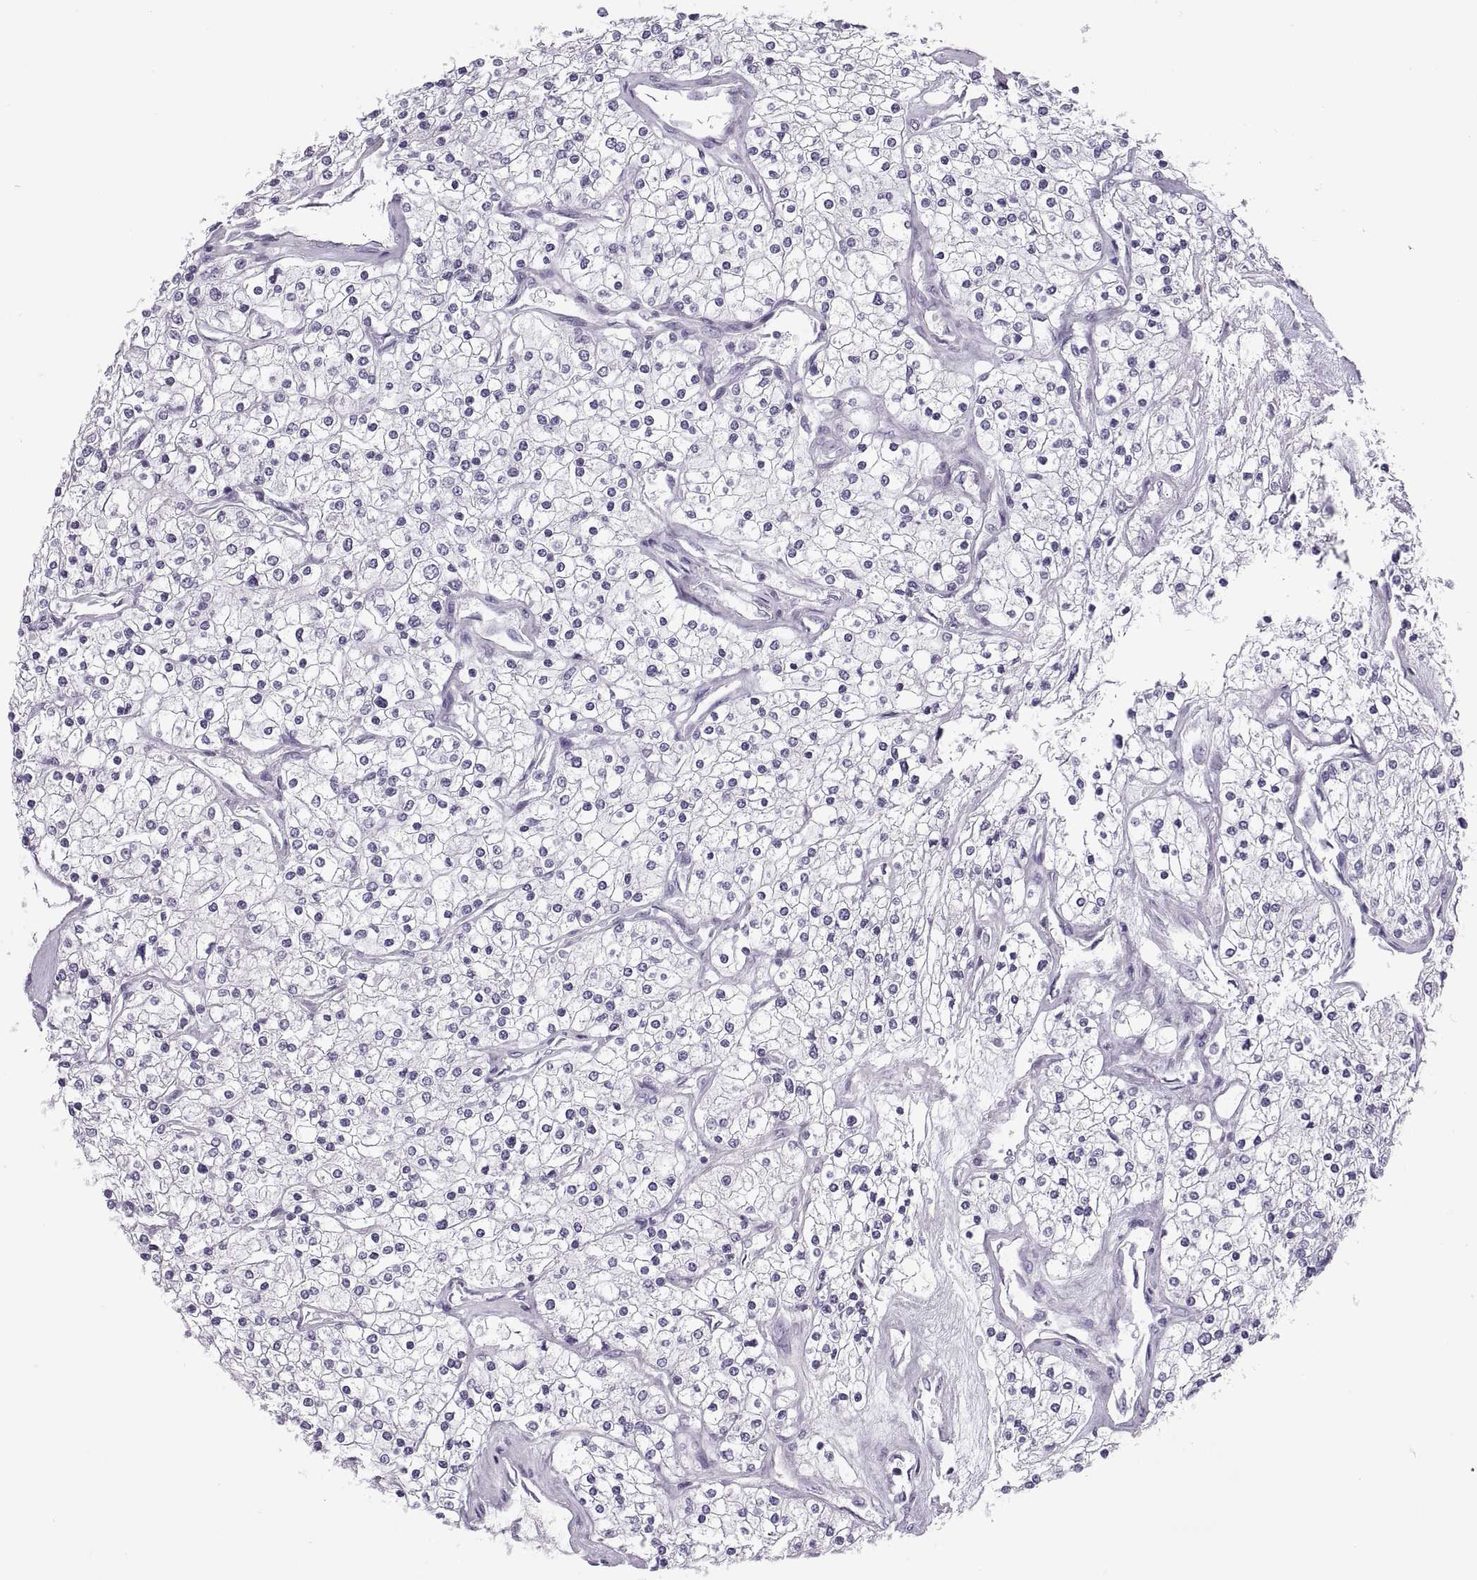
{"staining": {"intensity": "negative", "quantity": "none", "location": "none"}, "tissue": "renal cancer", "cell_type": "Tumor cells", "image_type": "cancer", "snomed": [{"axis": "morphology", "description": "Adenocarcinoma, NOS"}, {"axis": "topography", "description": "Kidney"}], "caption": "Immunohistochemistry (IHC) image of neoplastic tissue: human adenocarcinoma (renal) stained with DAB reveals no significant protein expression in tumor cells.", "gene": "RLBP1", "patient": {"sex": "male", "age": 80}}